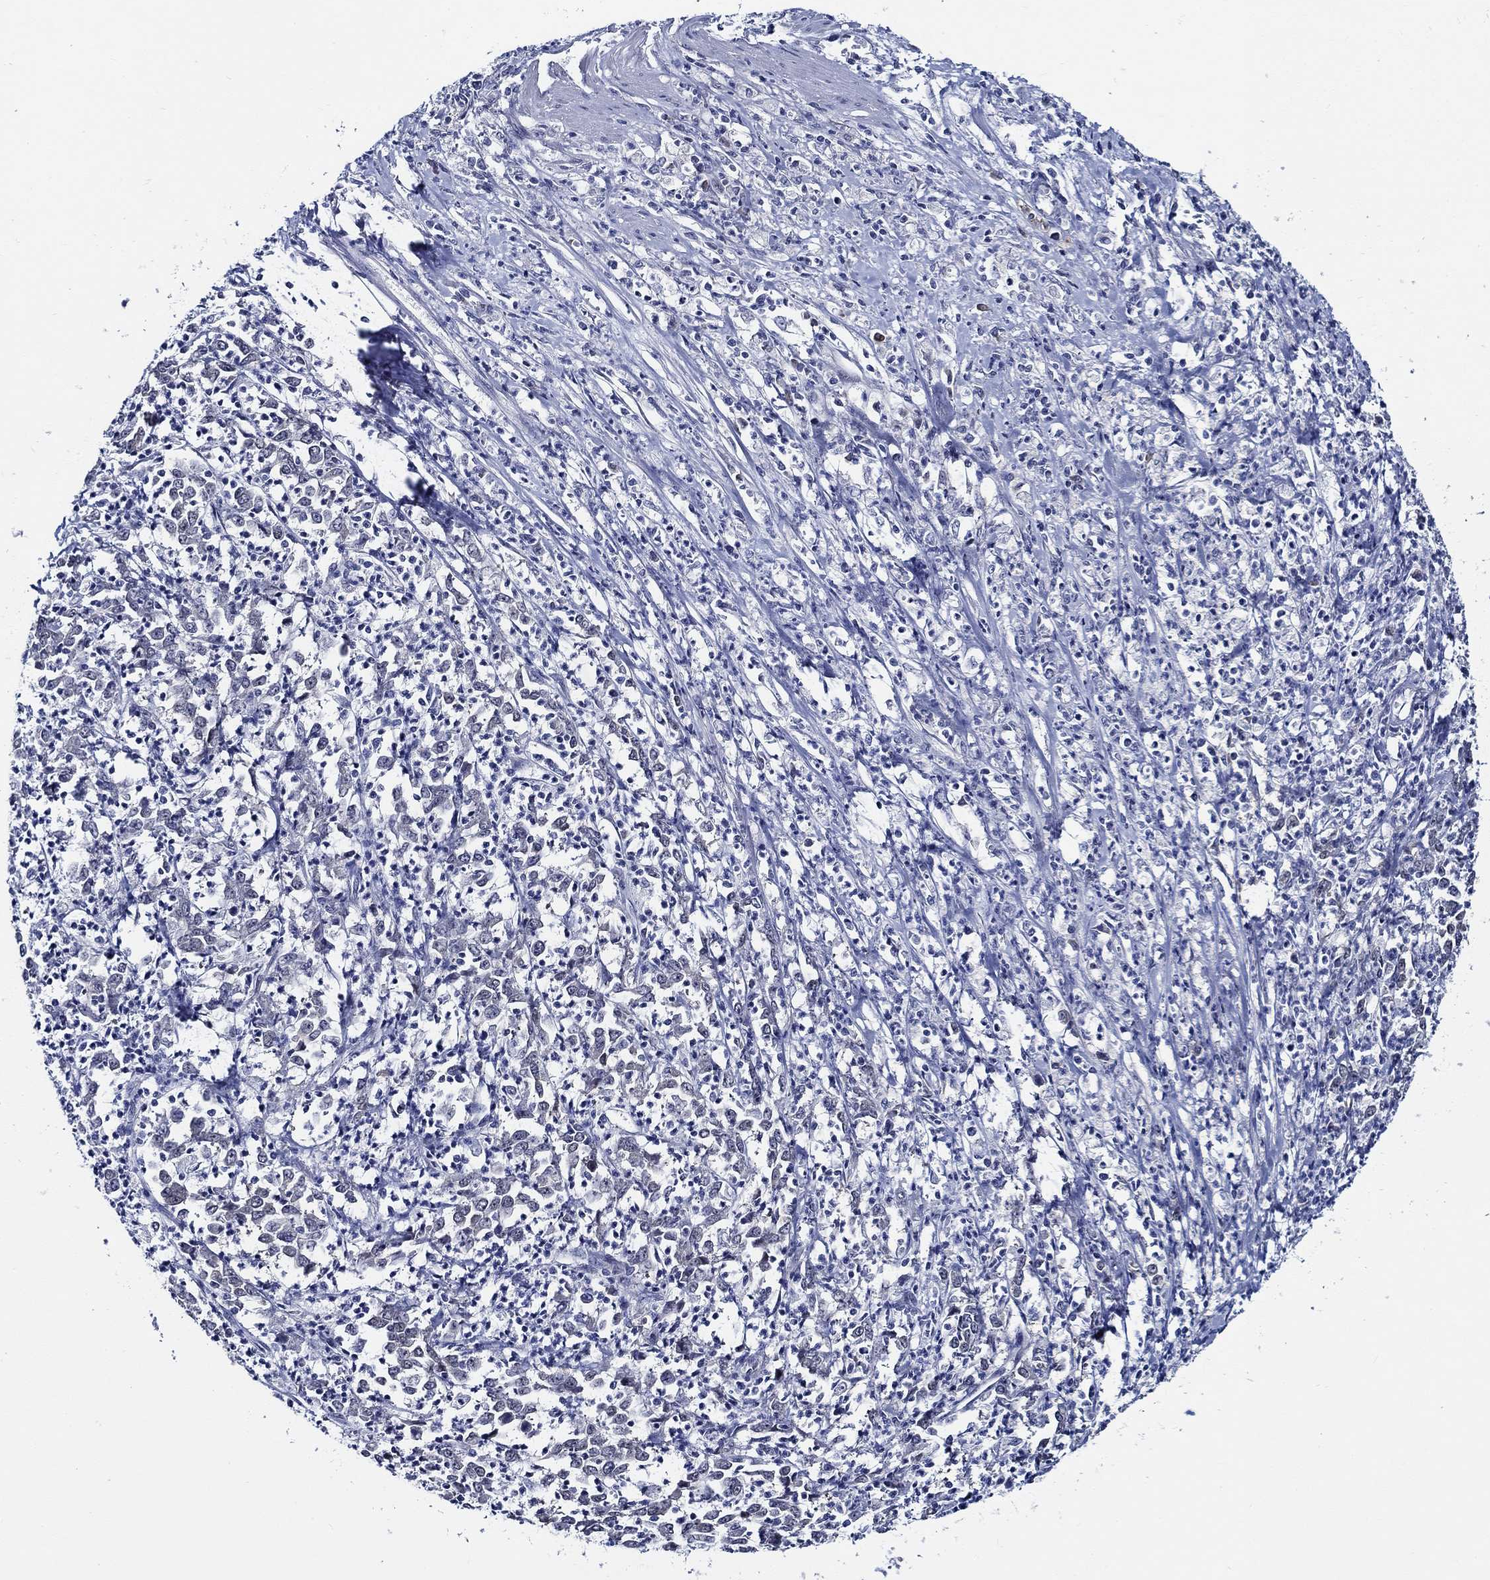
{"staining": {"intensity": "negative", "quantity": "none", "location": "none"}, "tissue": "stomach cancer", "cell_type": "Tumor cells", "image_type": "cancer", "snomed": [{"axis": "morphology", "description": "Adenocarcinoma, NOS"}, {"axis": "topography", "description": "Stomach, lower"}], "caption": "Protein analysis of stomach cancer reveals no significant expression in tumor cells.", "gene": "C8orf48", "patient": {"sex": "female", "age": 71}}